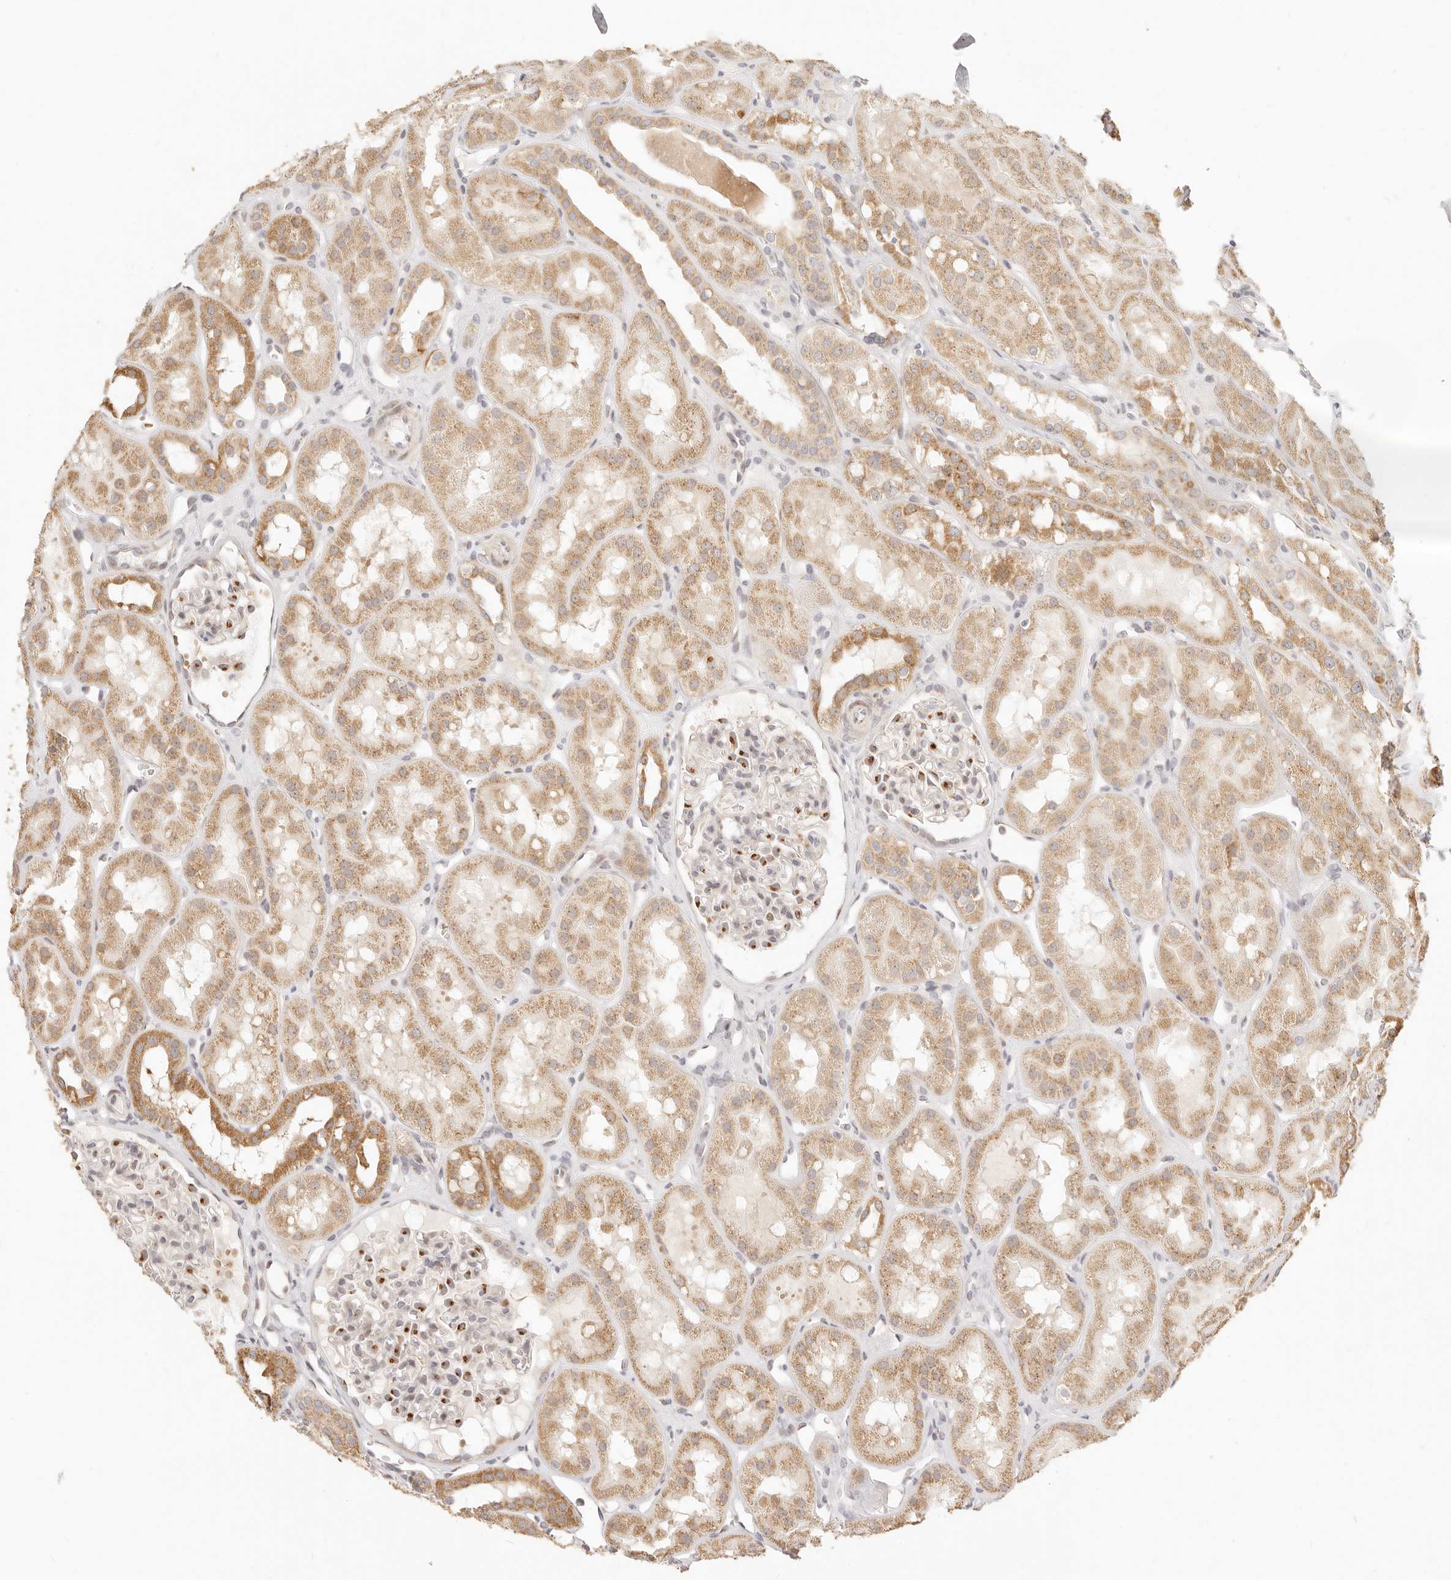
{"staining": {"intensity": "strong", "quantity": "<25%", "location": "cytoplasmic/membranous"}, "tissue": "kidney", "cell_type": "Cells in glomeruli", "image_type": "normal", "snomed": [{"axis": "morphology", "description": "Normal tissue, NOS"}, {"axis": "topography", "description": "Kidney"}], "caption": "Protein staining shows strong cytoplasmic/membranous expression in about <25% of cells in glomeruli in normal kidney. The staining is performed using DAB brown chromogen to label protein expression. The nuclei are counter-stained blue using hematoxylin.", "gene": "FAM20B", "patient": {"sex": "male", "age": 16}}